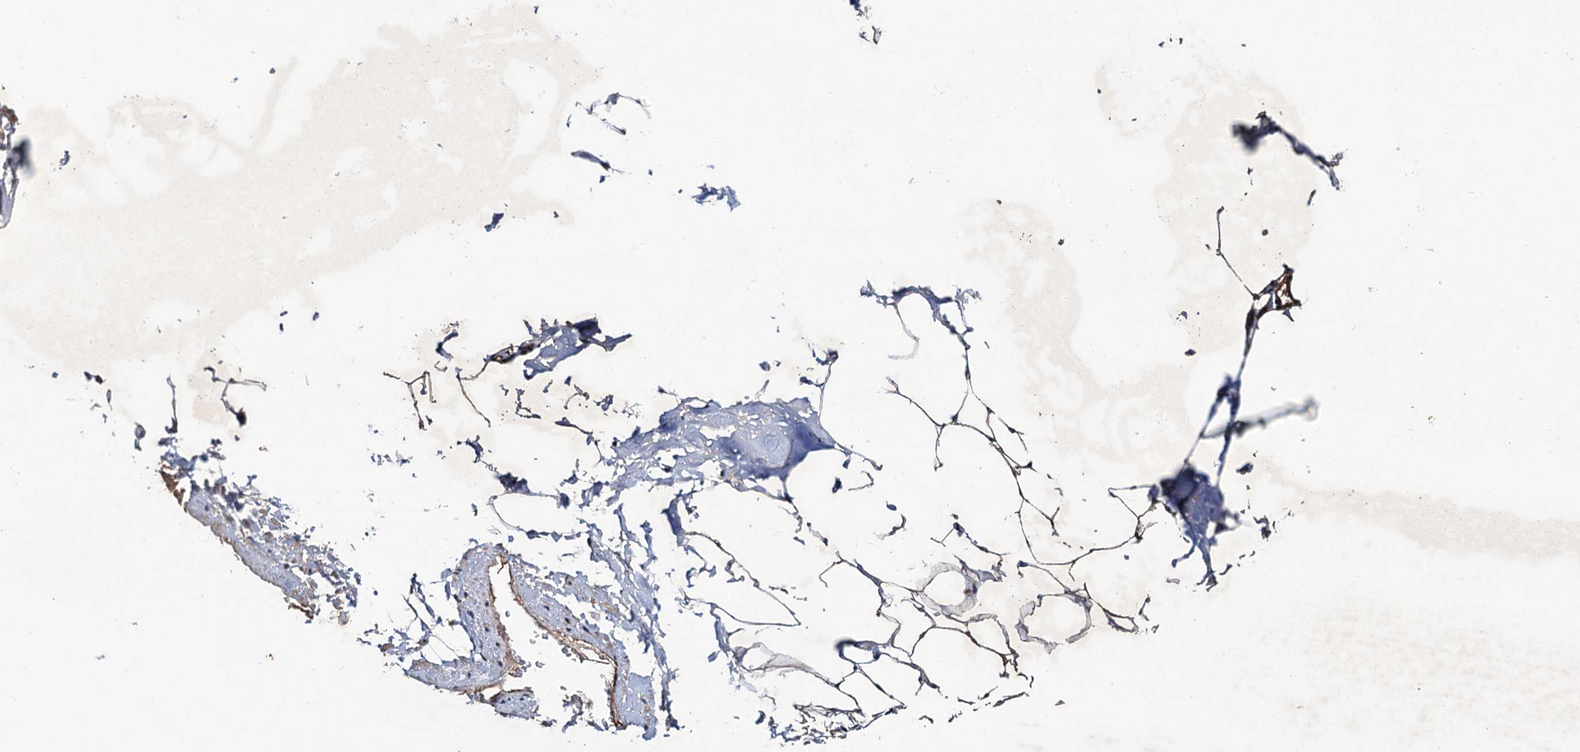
{"staining": {"intensity": "moderate", "quantity": ">75%", "location": "cytoplasmic/membranous"}, "tissue": "adipose tissue", "cell_type": "Adipocytes", "image_type": "normal", "snomed": [{"axis": "morphology", "description": "Normal tissue, NOS"}, {"axis": "morphology", "description": "Adenocarcinoma, Low grade"}, {"axis": "topography", "description": "Prostate"}, {"axis": "topography", "description": "Peripheral nerve tissue"}], "caption": "Immunohistochemical staining of benign human adipose tissue shows medium levels of moderate cytoplasmic/membranous staining in approximately >75% of adipocytes.", "gene": "TMEM39B", "patient": {"sex": "male", "age": 63}}